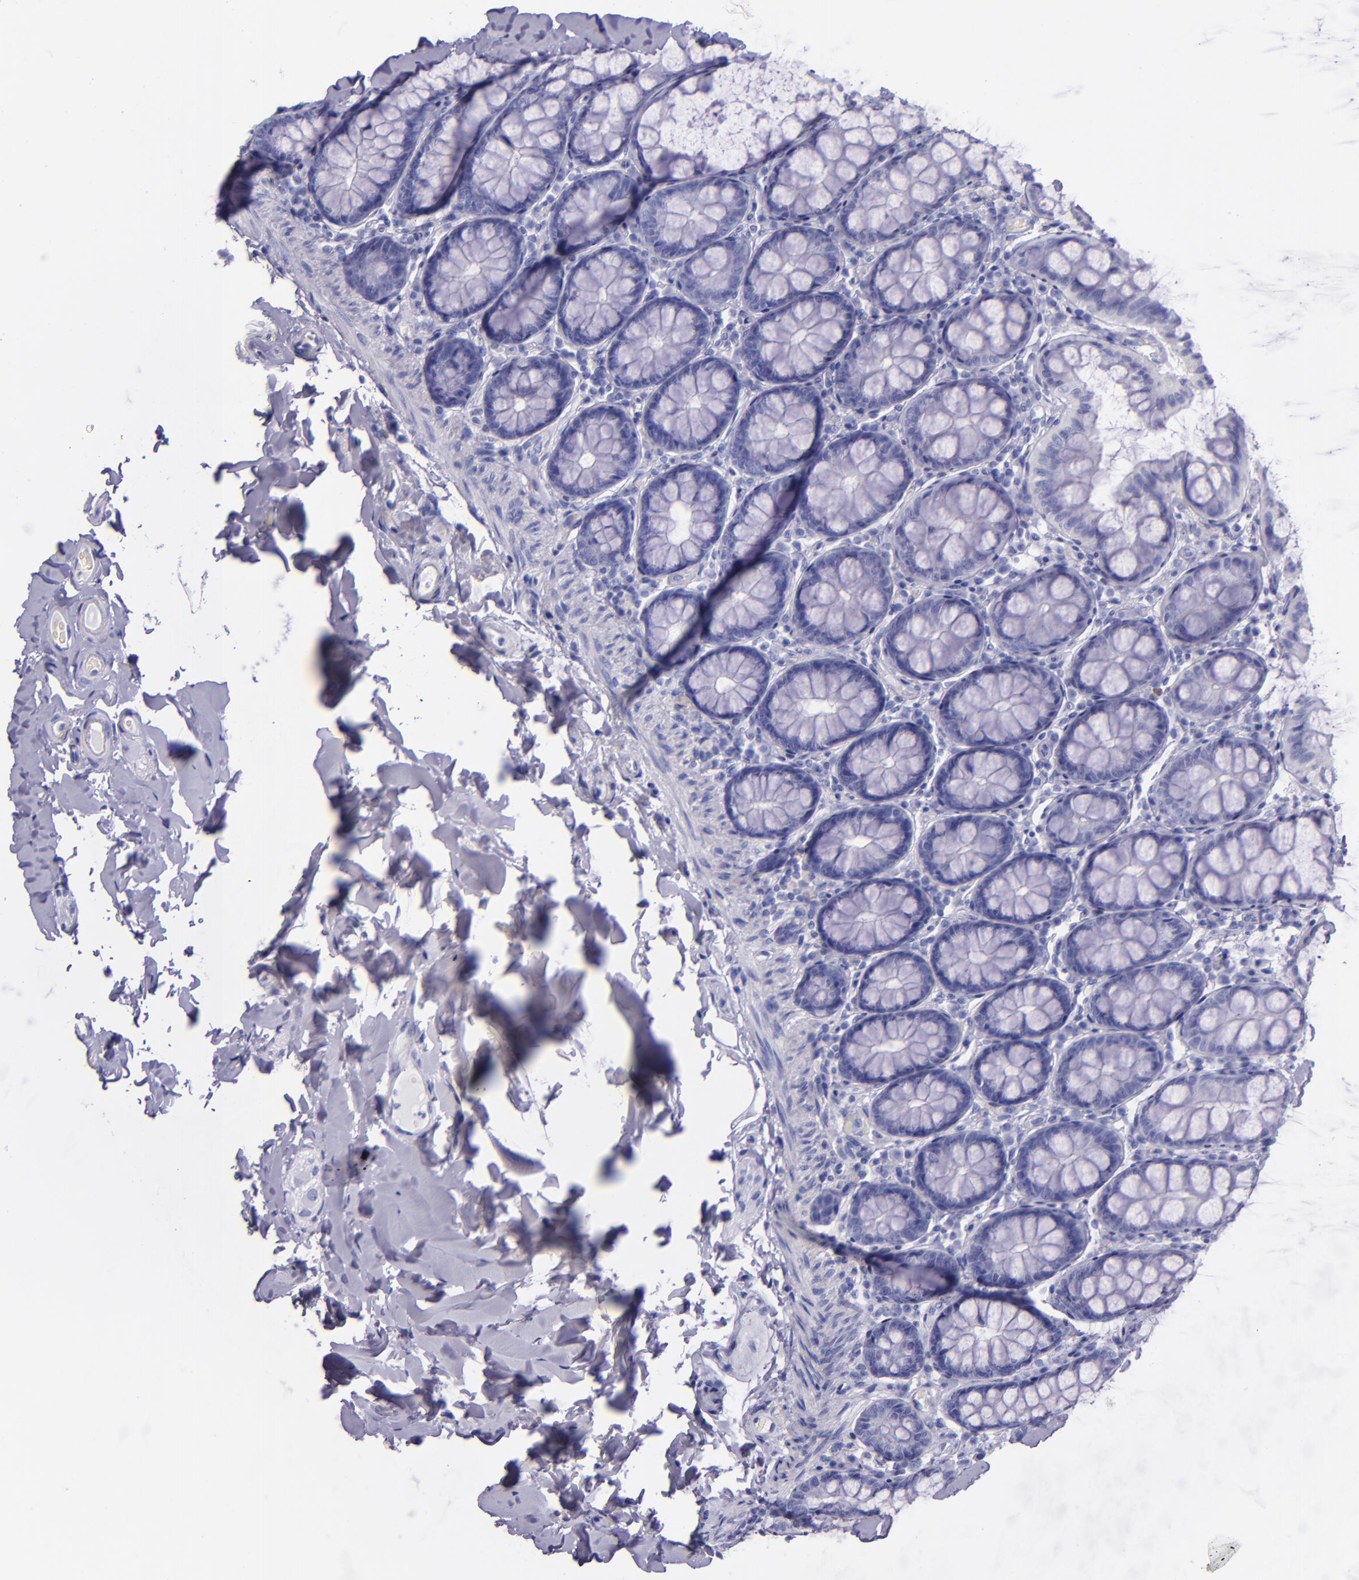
{"staining": {"intensity": "negative", "quantity": "none", "location": "none"}, "tissue": "colon", "cell_type": "Endothelial cells", "image_type": "normal", "snomed": [{"axis": "morphology", "description": "Normal tissue, NOS"}, {"axis": "topography", "description": "Colon"}], "caption": "Endothelial cells are negative for brown protein staining in unremarkable colon. The staining was performed using DAB to visualize the protein expression in brown, while the nuclei were stained in blue with hematoxylin (Magnification: 20x).", "gene": "LAG3", "patient": {"sex": "female", "age": 61}}